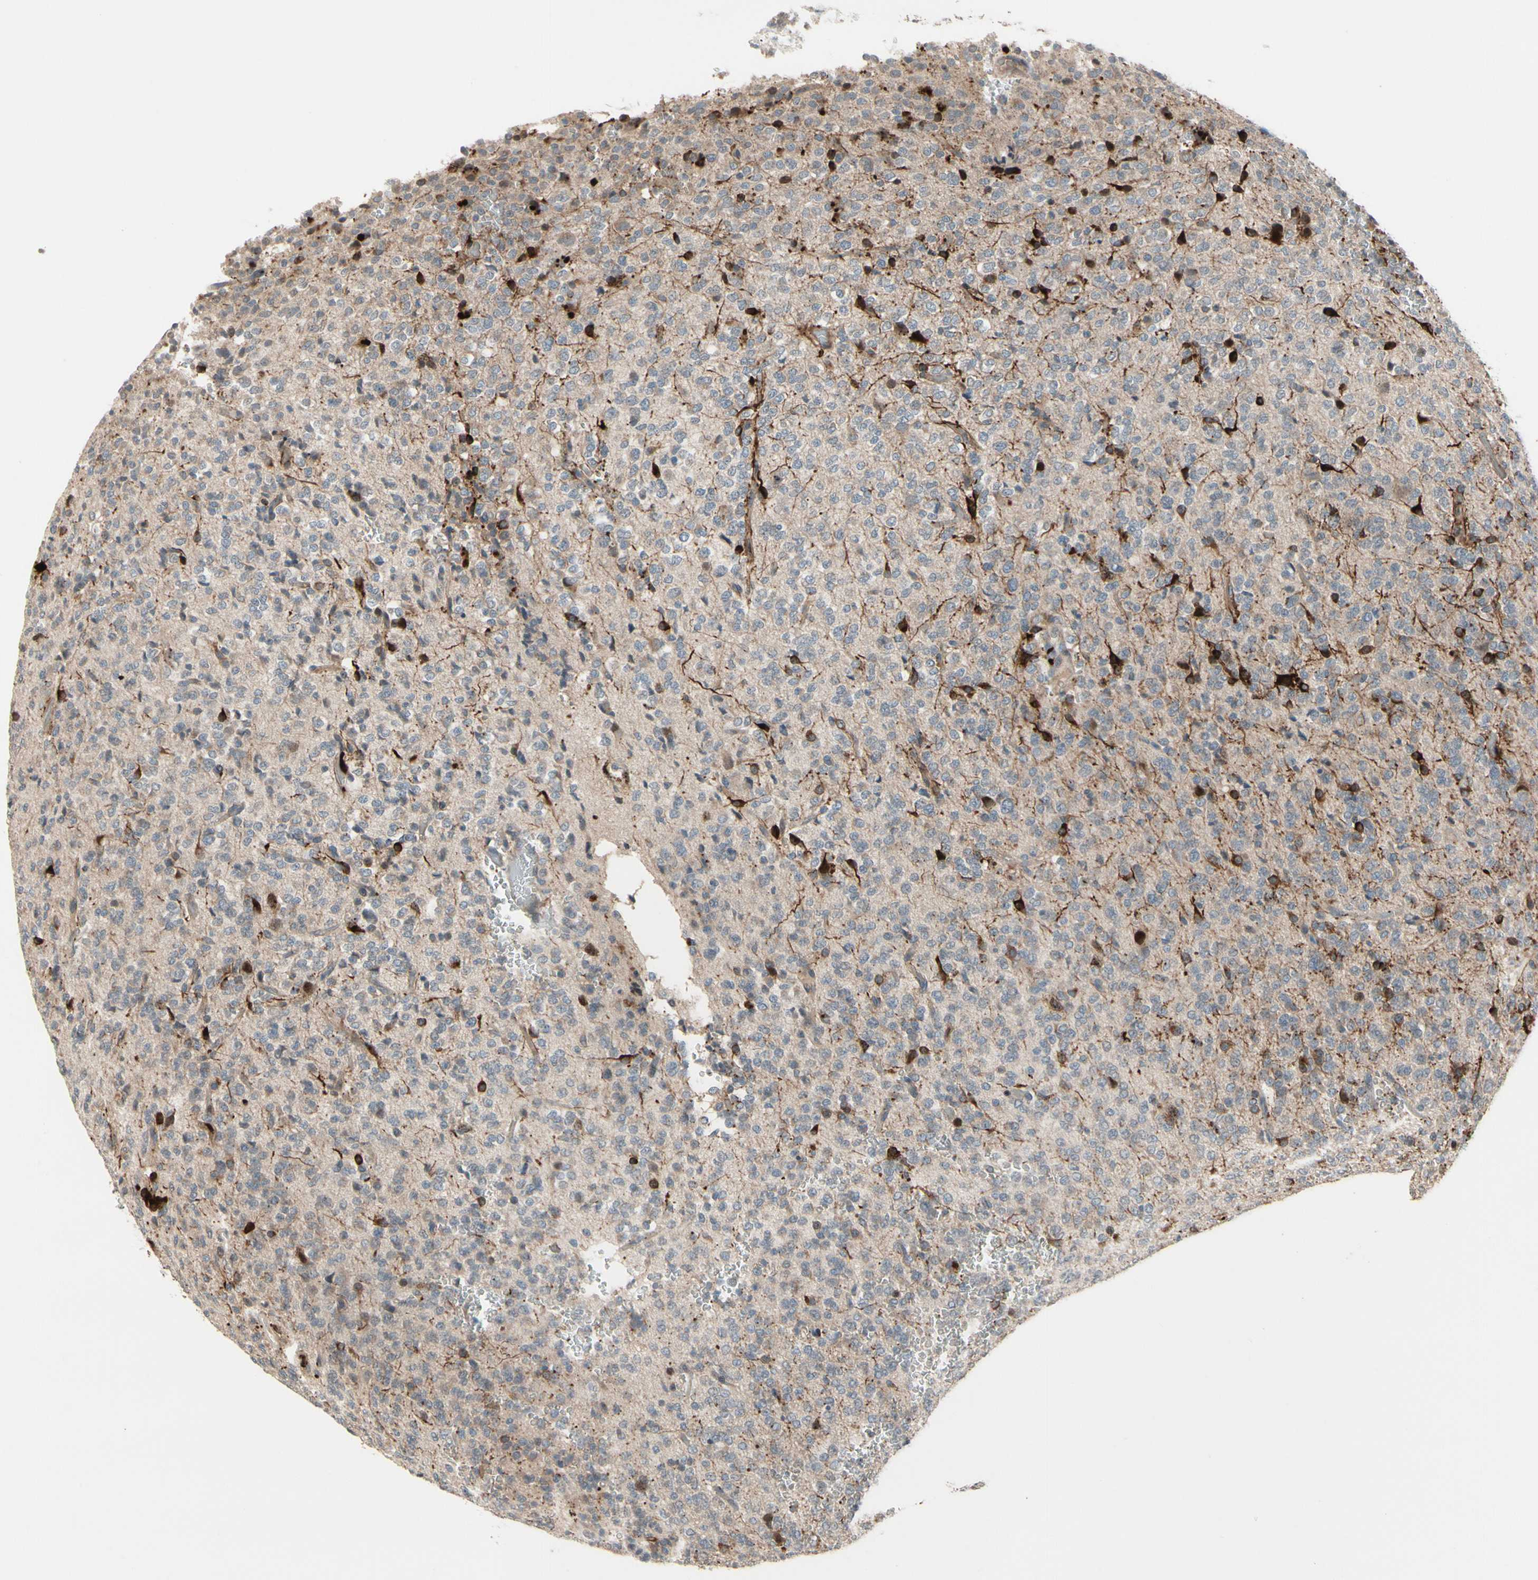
{"staining": {"intensity": "weak", "quantity": "25%-75%", "location": "cytoplasmic/membranous"}, "tissue": "glioma", "cell_type": "Tumor cells", "image_type": "cancer", "snomed": [{"axis": "morphology", "description": "Glioma, malignant, Low grade"}, {"axis": "topography", "description": "Brain"}], "caption": "Immunohistochemistry of malignant glioma (low-grade) shows low levels of weak cytoplasmic/membranous expression in approximately 25%-75% of tumor cells.", "gene": "SNX29", "patient": {"sex": "male", "age": 38}}